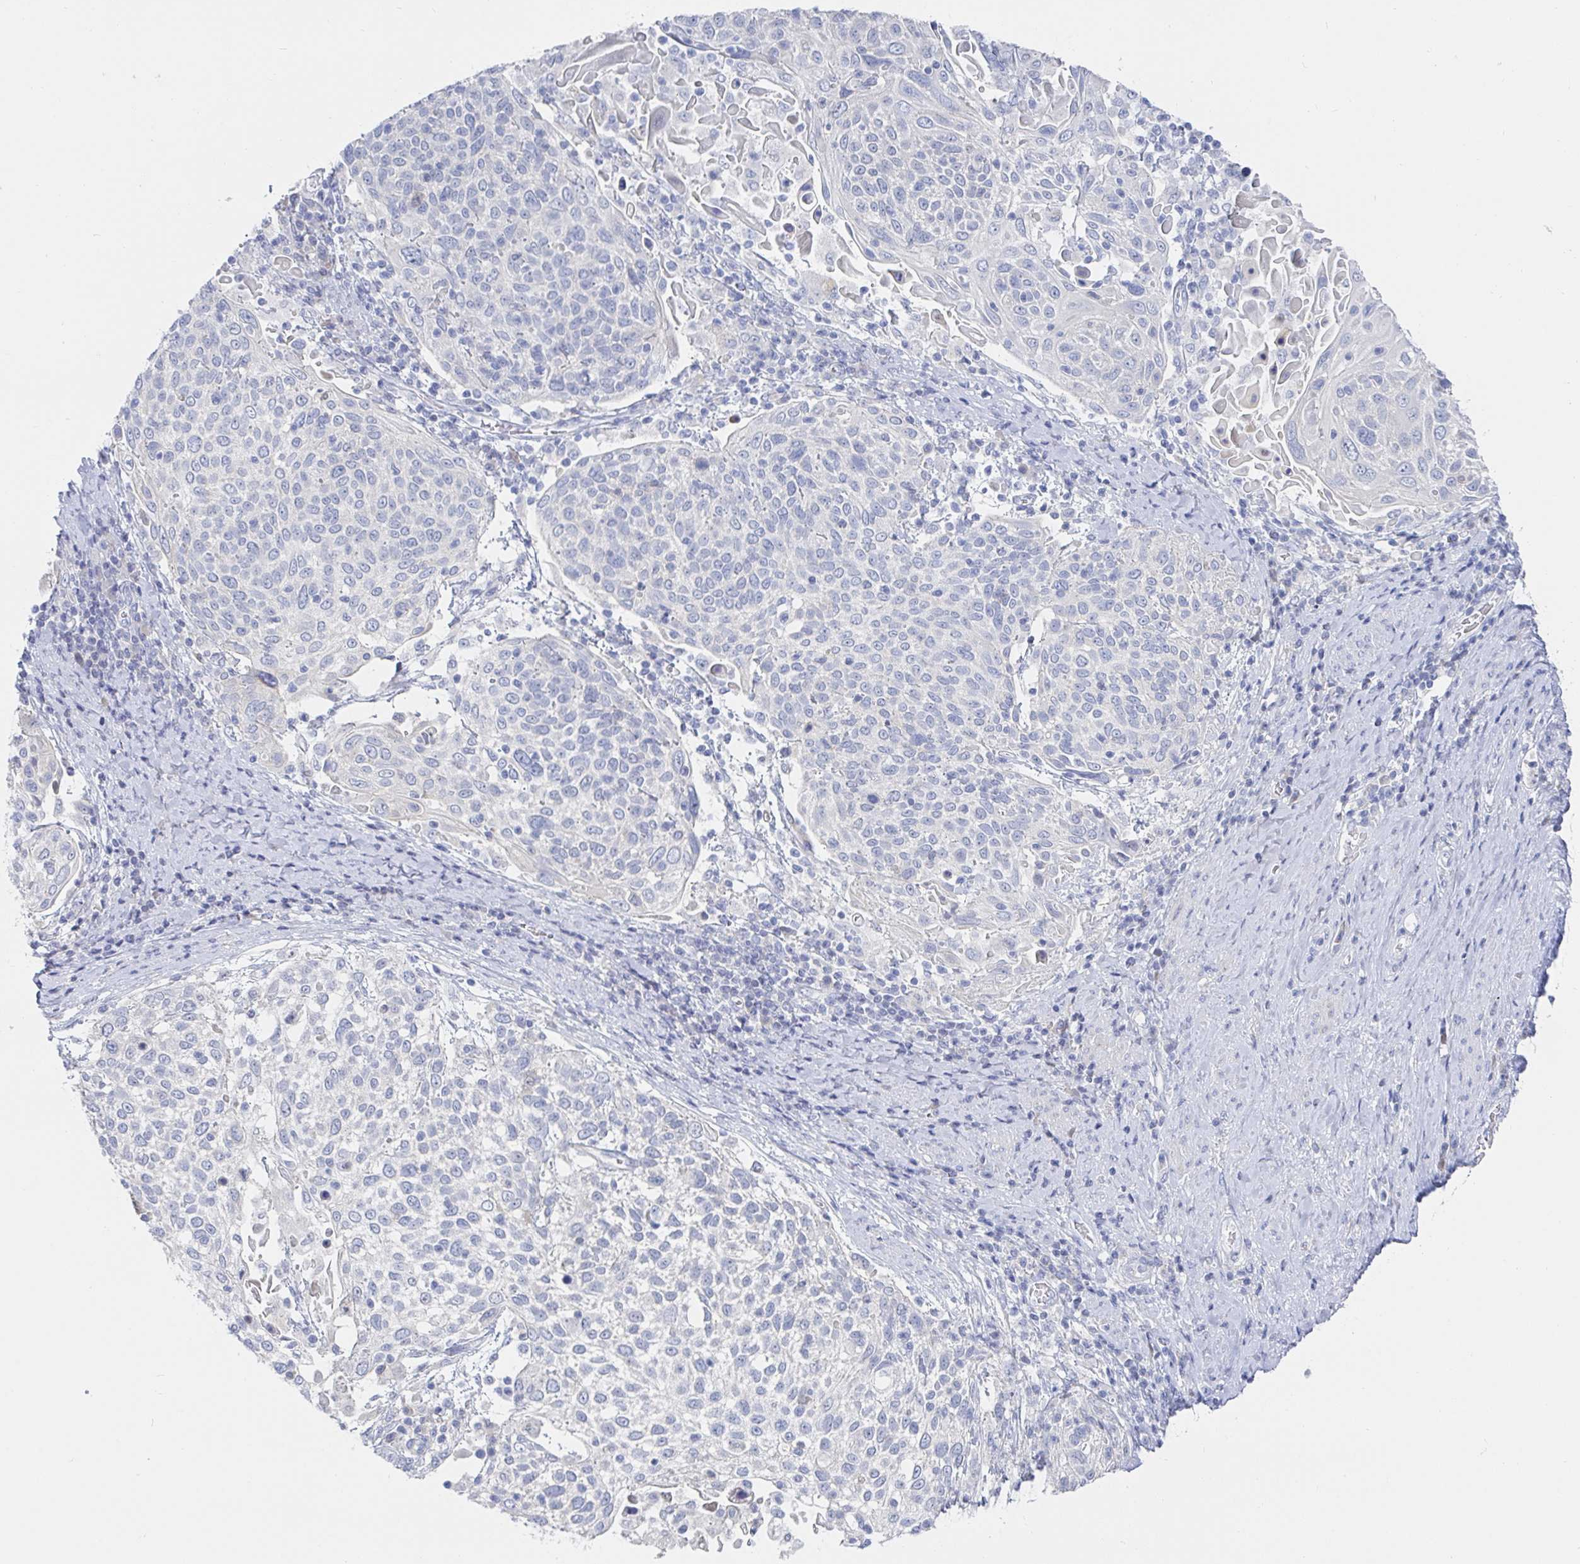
{"staining": {"intensity": "negative", "quantity": "none", "location": "none"}, "tissue": "cervical cancer", "cell_type": "Tumor cells", "image_type": "cancer", "snomed": [{"axis": "morphology", "description": "Squamous cell carcinoma, NOS"}, {"axis": "topography", "description": "Cervix"}], "caption": "A photomicrograph of cervical squamous cell carcinoma stained for a protein exhibits no brown staining in tumor cells.", "gene": "ZNF430", "patient": {"sex": "female", "age": 61}}